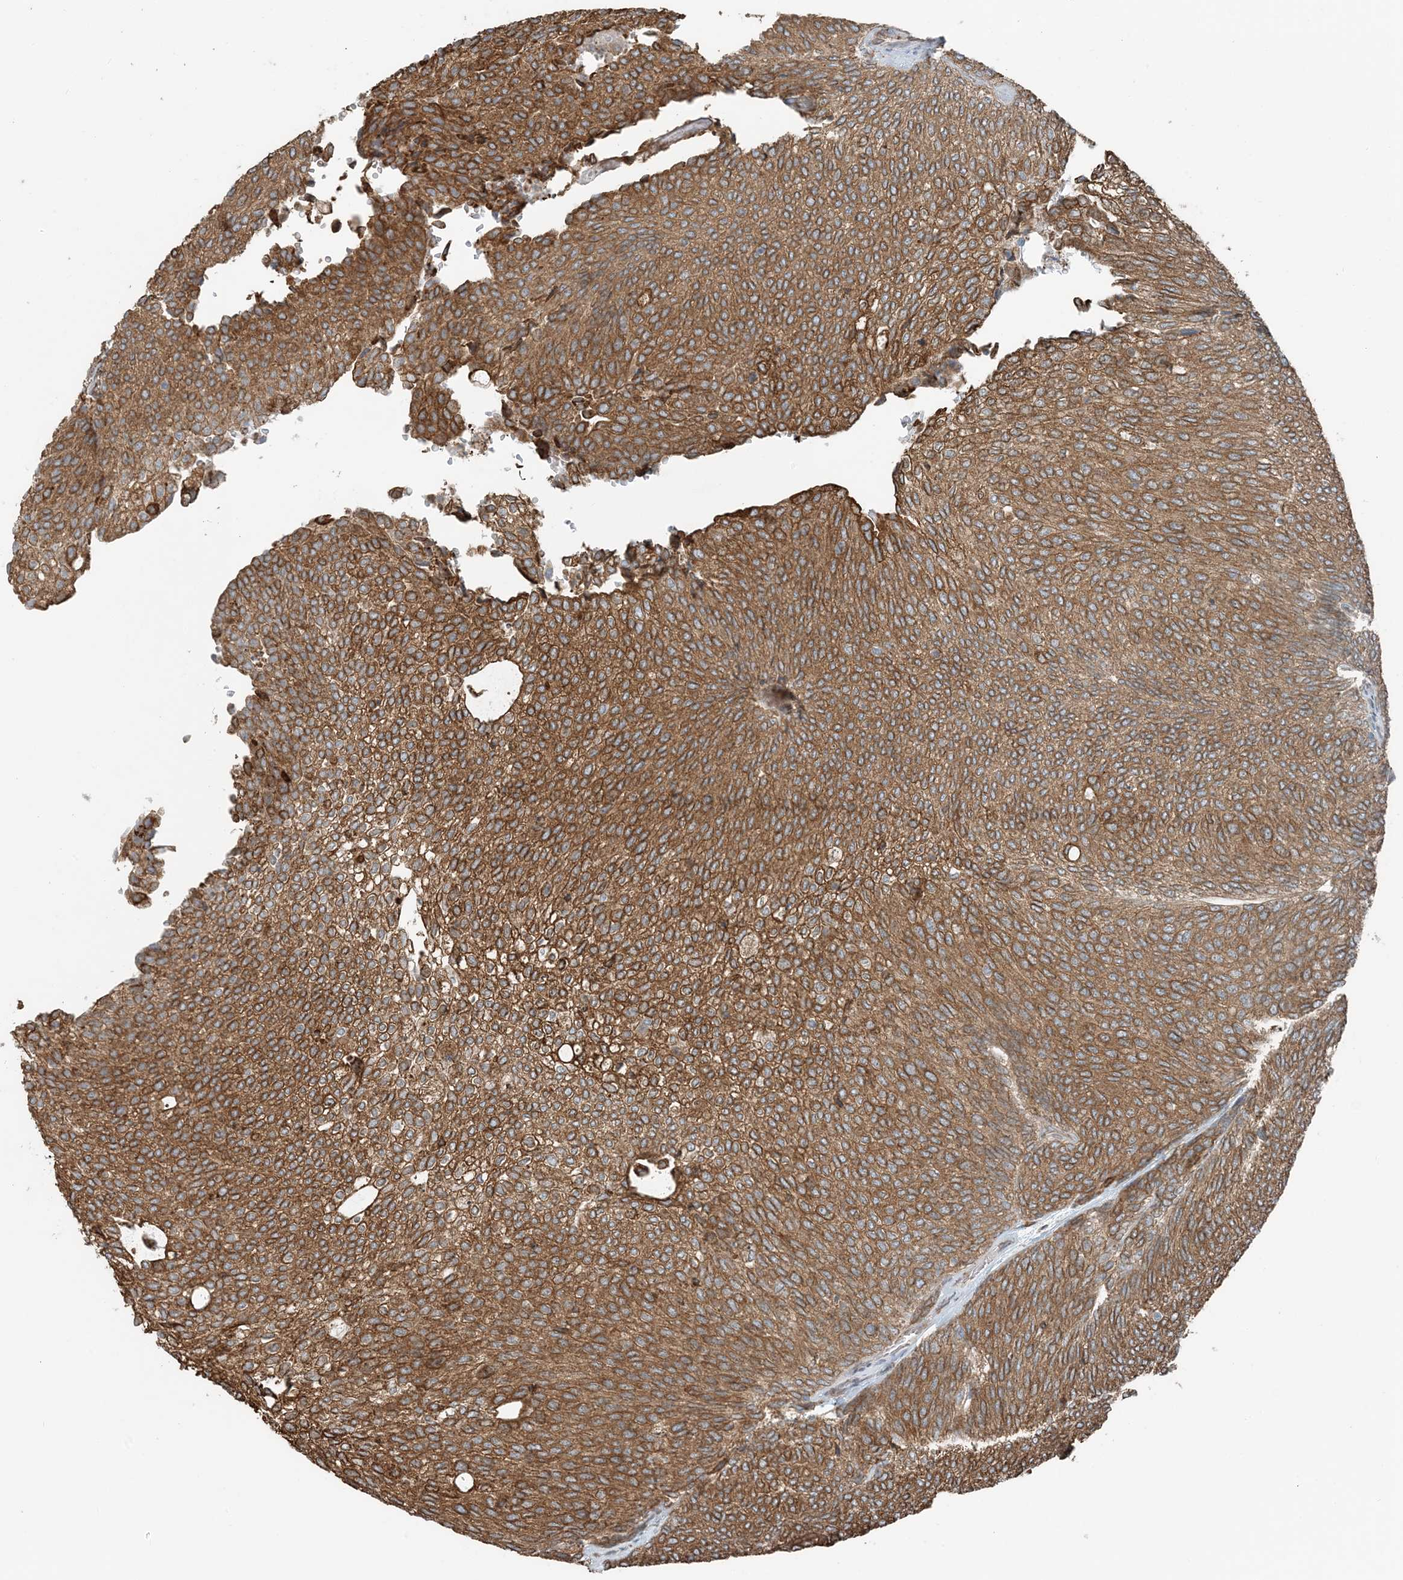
{"staining": {"intensity": "moderate", "quantity": ">75%", "location": "cytoplasmic/membranous"}, "tissue": "urothelial cancer", "cell_type": "Tumor cells", "image_type": "cancer", "snomed": [{"axis": "morphology", "description": "Urothelial carcinoma, Low grade"}, {"axis": "topography", "description": "Urinary bladder"}], "caption": "A photomicrograph showing moderate cytoplasmic/membranous expression in approximately >75% of tumor cells in urothelial cancer, as visualized by brown immunohistochemical staining.", "gene": "CERKL", "patient": {"sex": "female", "age": 79}}